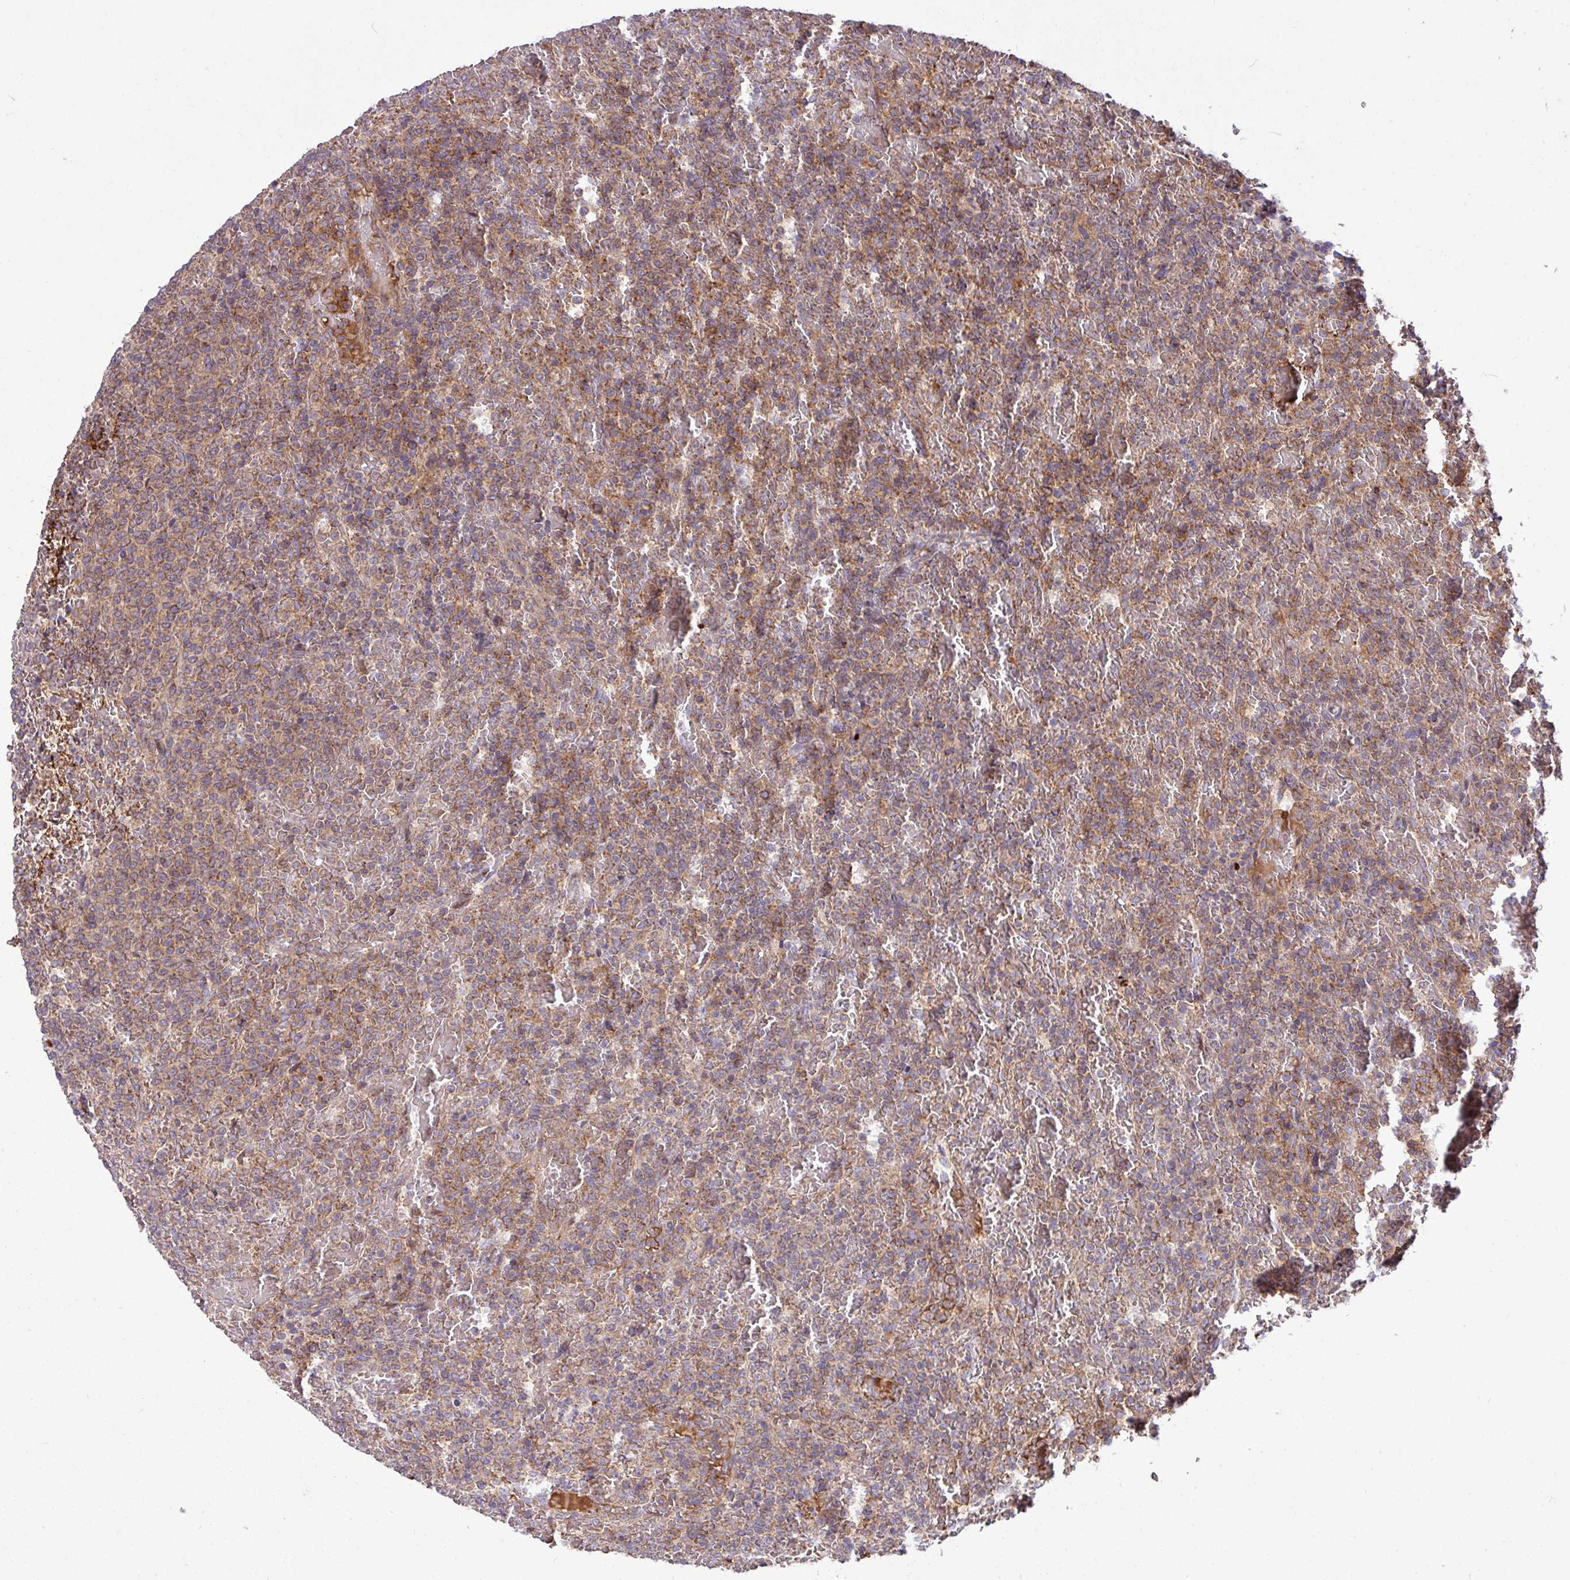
{"staining": {"intensity": "moderate", "quantity": ">75%", "location": "cytoplasmic/membranous"}, "tissue": "lymphoma", "cell_type": "Tumor cells", "image_type": "cancer", "snomed": [{"axis": "morphology", "description": "Malignant lymphoma, non-Hodgkin's type, Low grade"}, {"axis": "topography", "description": "Spleen"}], "caption": "Low-grade malignant lymphoma, non-Hodgkin's type was stained to show a protein in brown. There is medium levels of moderate cytoplasmic/membranous staining in about >75% of tumor cells.", "gene": "LSM12", "patient": {"sex": "male", "age": 60}}